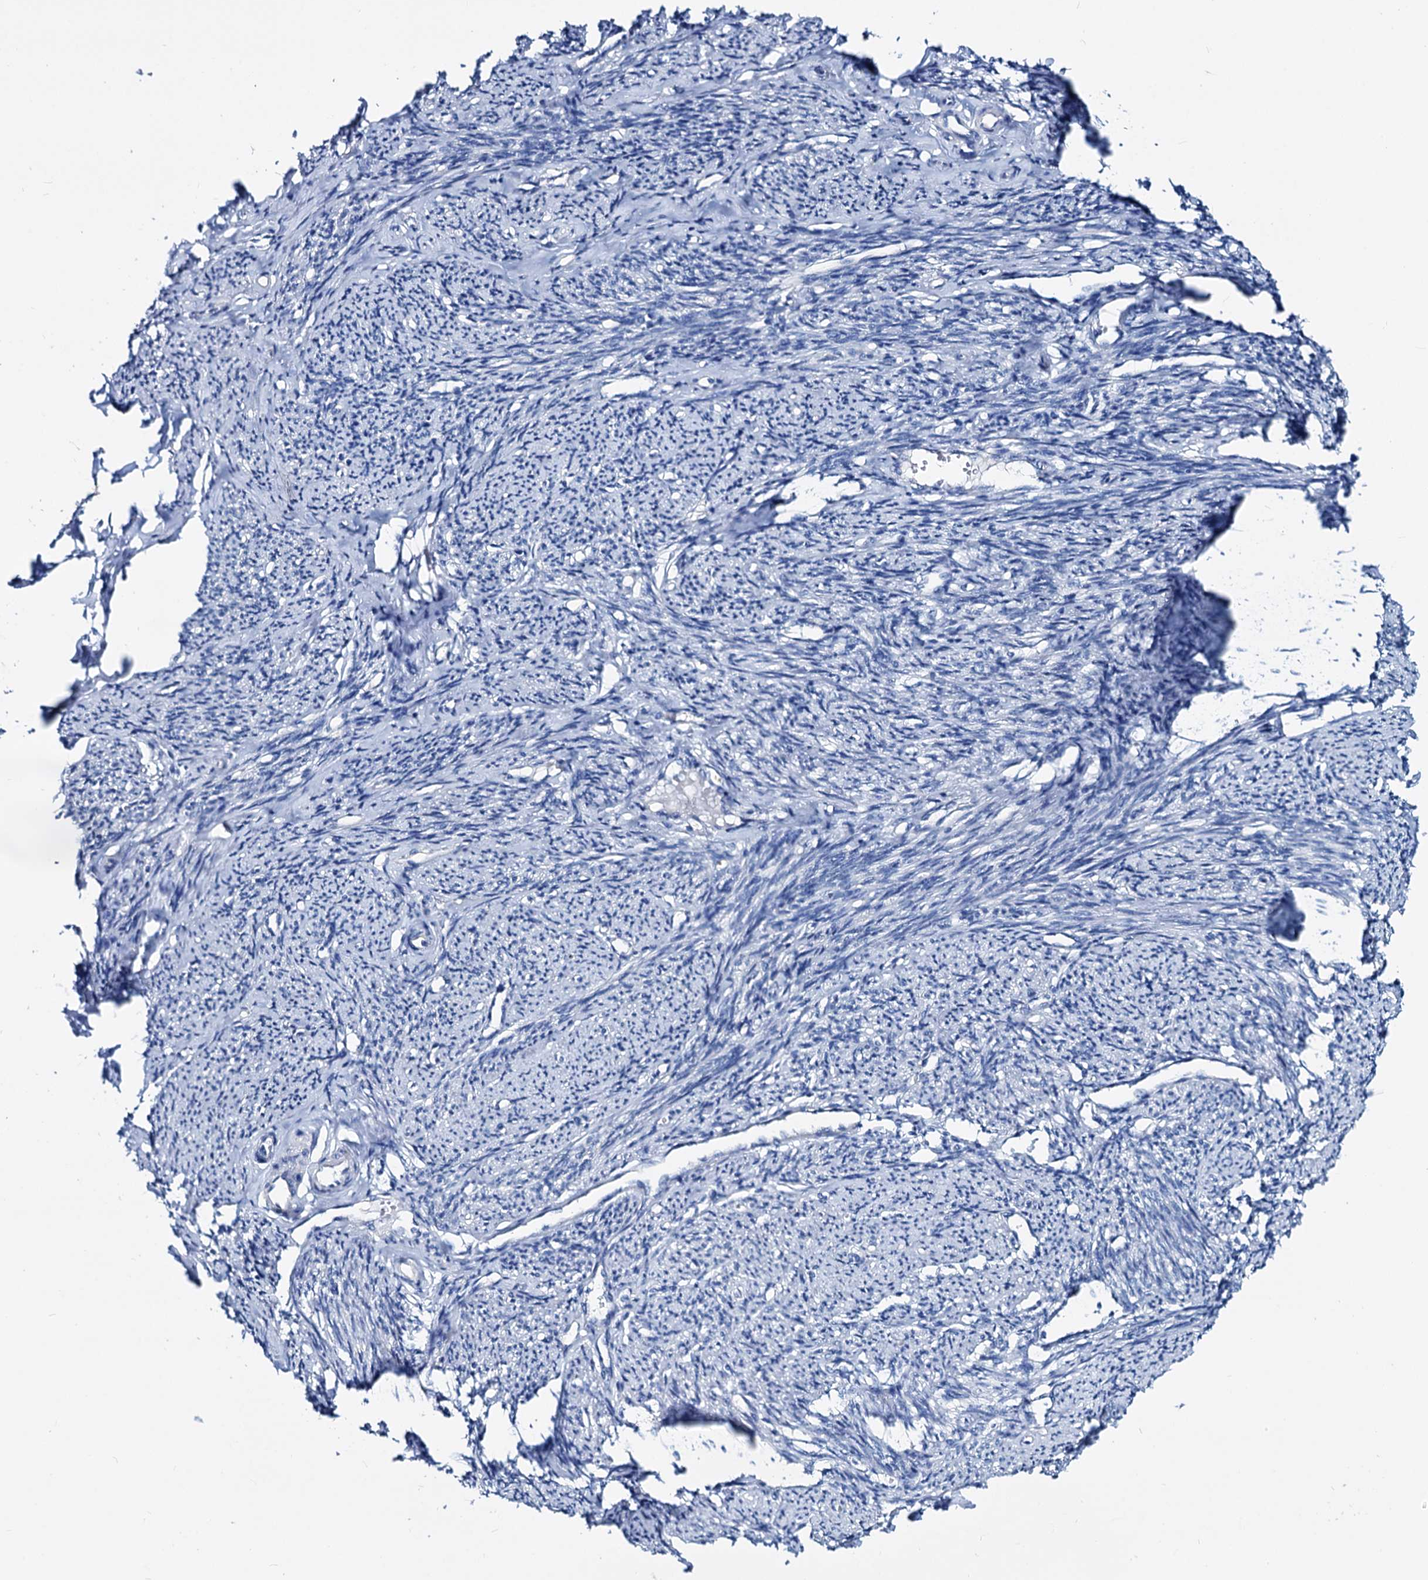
{"staining": {"intensity": "negative", "quantity": "none", "location": "none"}, "tissue": "smooth muscle", "cell_type": "Smooth muscle cells", "image_type": "normal", "snomed": [{"axis": "morphology", "description": "Normal tissue, NOS"}, {"axis": "topography", "description": "Smooth muscle"}, {"axis": "topography", "description": "Uterus"}], "caption": "Immunohistochemistry (IHC) photomicrograph of normal human smooth muscle stained for a protein (brown), which shows no staining in smooth muscle cells. (DAB (3,3'-diaminobenzidine) IHC, high magnification).", "gene": "DYDC2", "patient": {"sex": "female", "age": 59}}